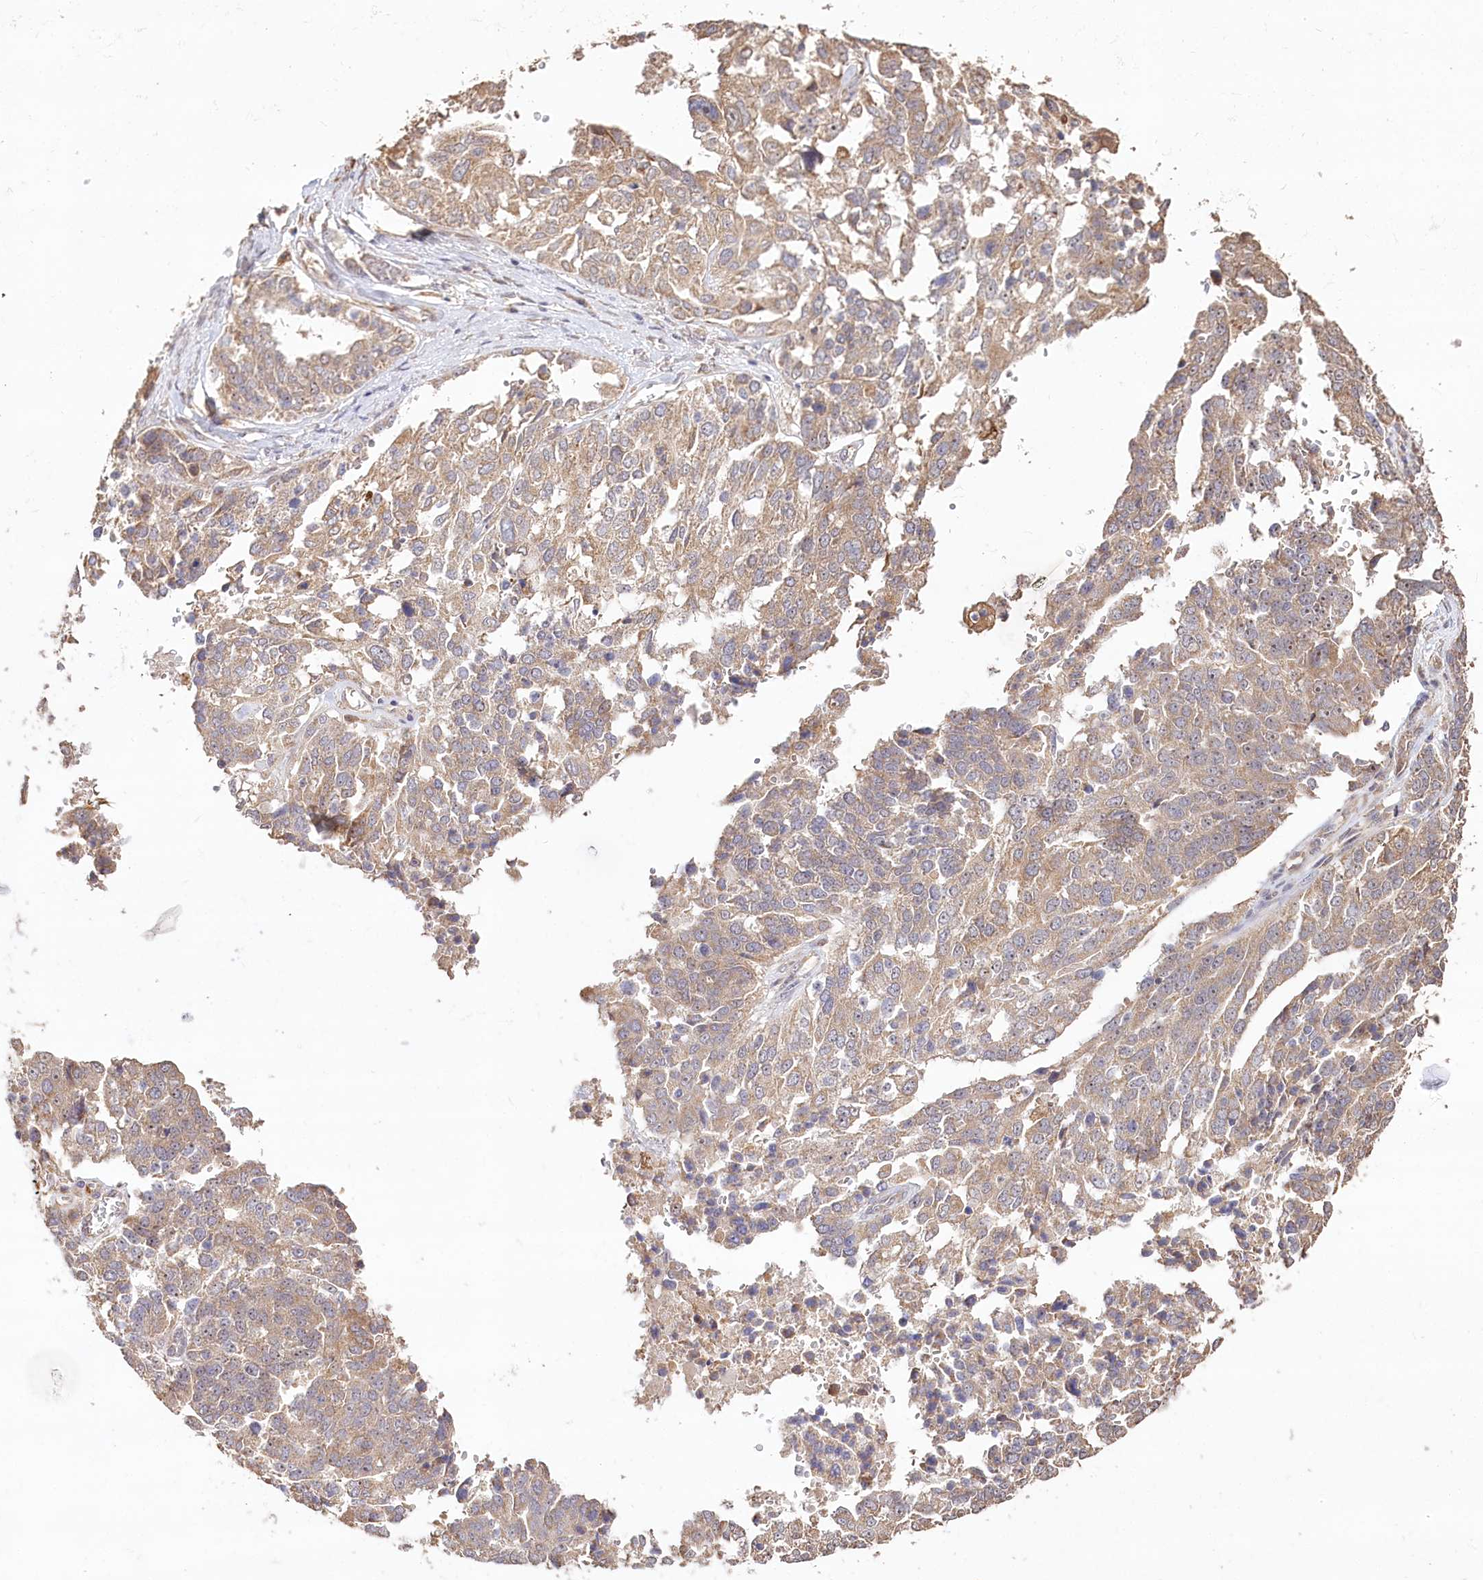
{"staining": {"intensity": "moderate", "quantity": ">75%", "location": "cytoplasmic/membranous"}, "tissue": "ovarian cancer", "cell_type": "Tumor cells", "image_type": "cancer", "snomed": [{"axis": "morphology", "description": "Cystadenocarcinoma, serous, NOS"}, {"axis": "topography", "description": "Ovary"}], "caption": "Human serous cystadenocarcinoma (ovarian) stained with a protein marker demonstrates moderate staining in tumor cells.", "gene": "DMXL1", "patient": {"sex": "female", "age": 44}}